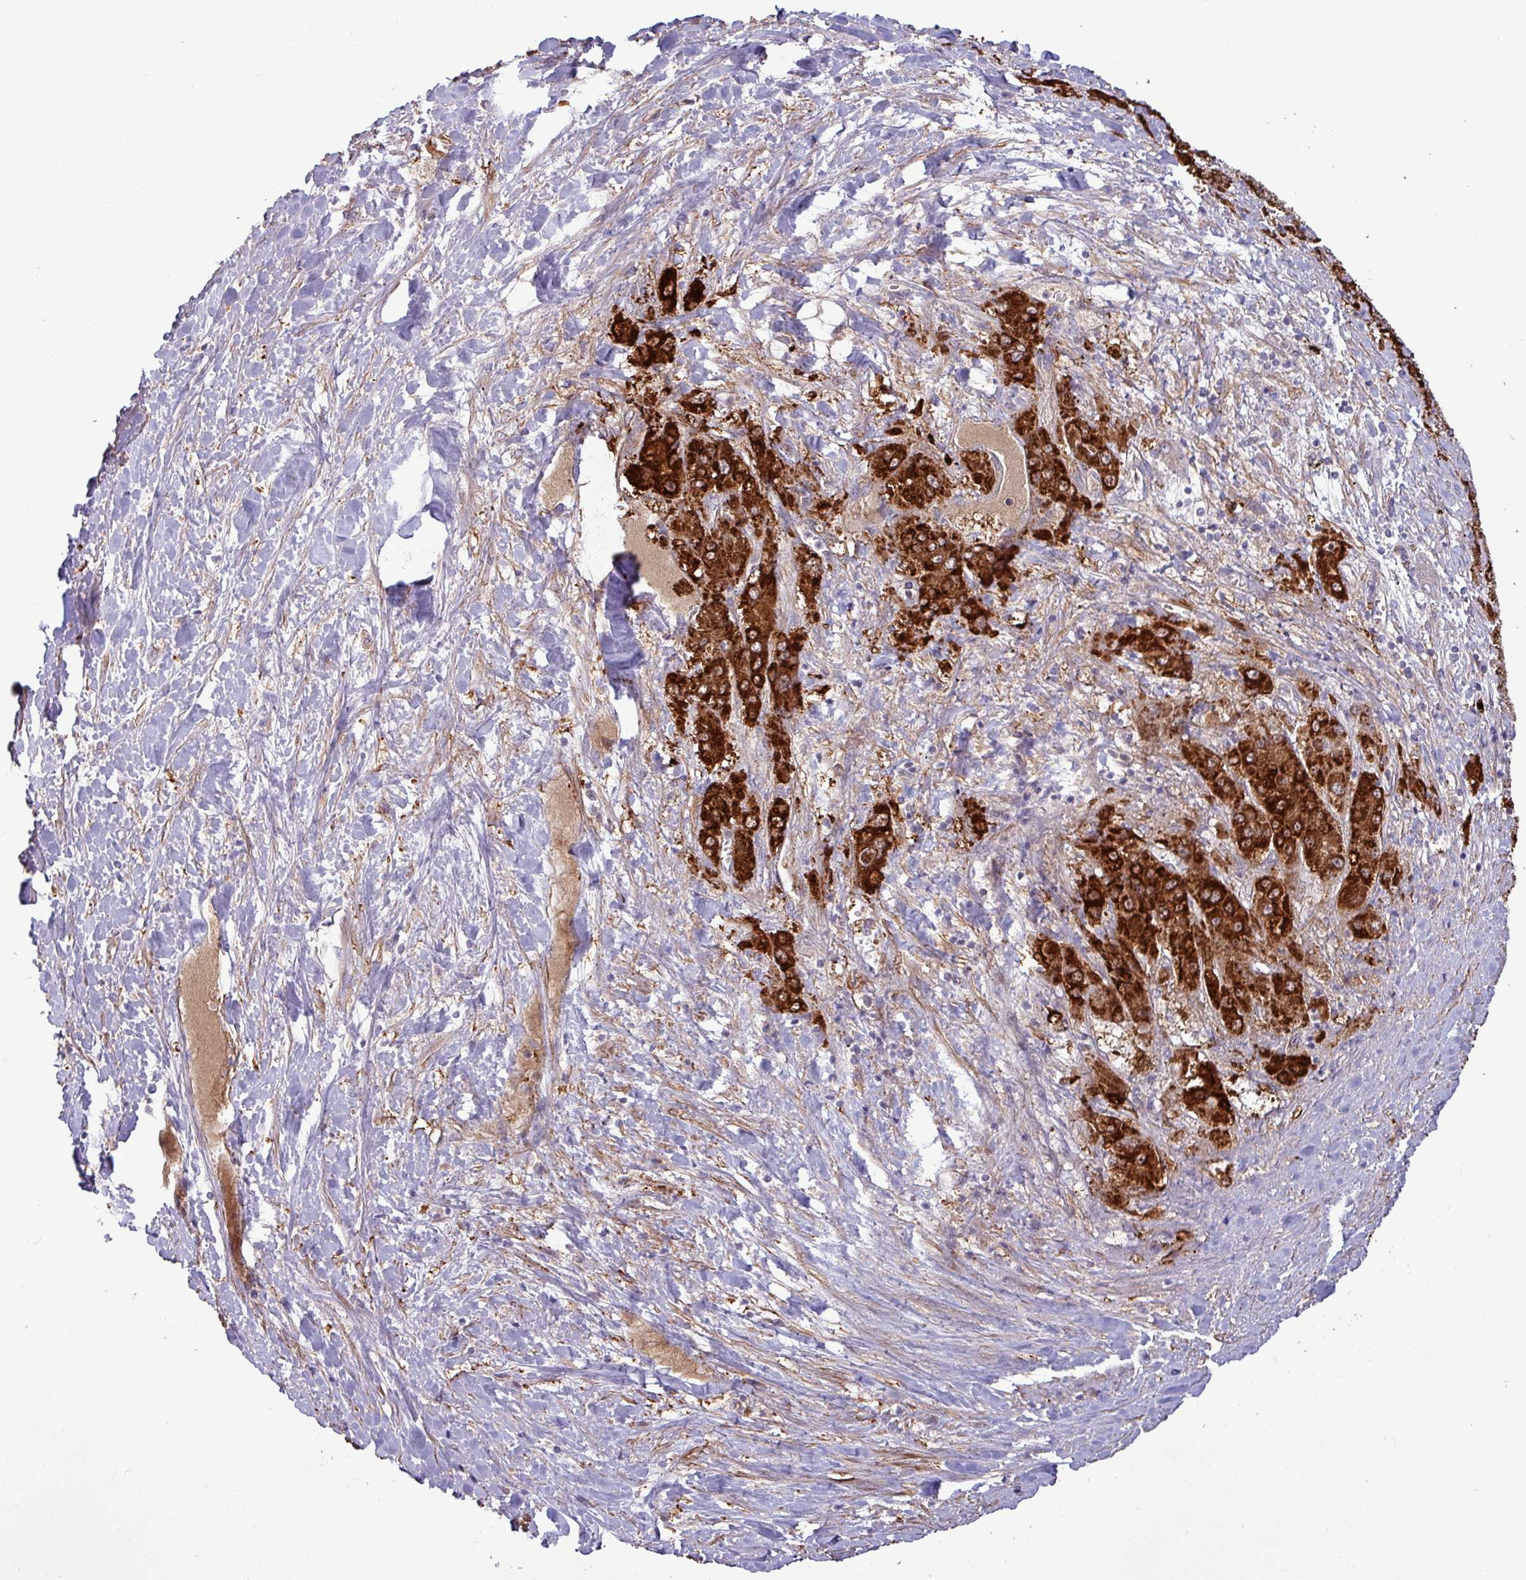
{"staining": {"intensity": "strong", "quantity": ">75%", "location": "cytoplasmic/membranous"}, "tissue": "liver cancer", "cell_type": "Tumor cells", "image_type": "cancer", "snomed": [{"axis": "morphology", "description": "Carcinoma, Hepatocellular, NOS"}, {"axis": "topography", "description": "Liver"}], "caption": "Immunohistochemistry (IHC) staining of hepatocellular carcinoma (liver), which reveals high levels of strong cytoplasmic/membranous positivity in about >75% of tumor cells indicating strong cytoplasmic/membranous protein expression. The staining was performed using DAB (brown) for protein detection and nuclei were counterstained in hematoxylin (blue).", "gene": "PCED1A", "patient": {"sex": "female", "age": 73}}